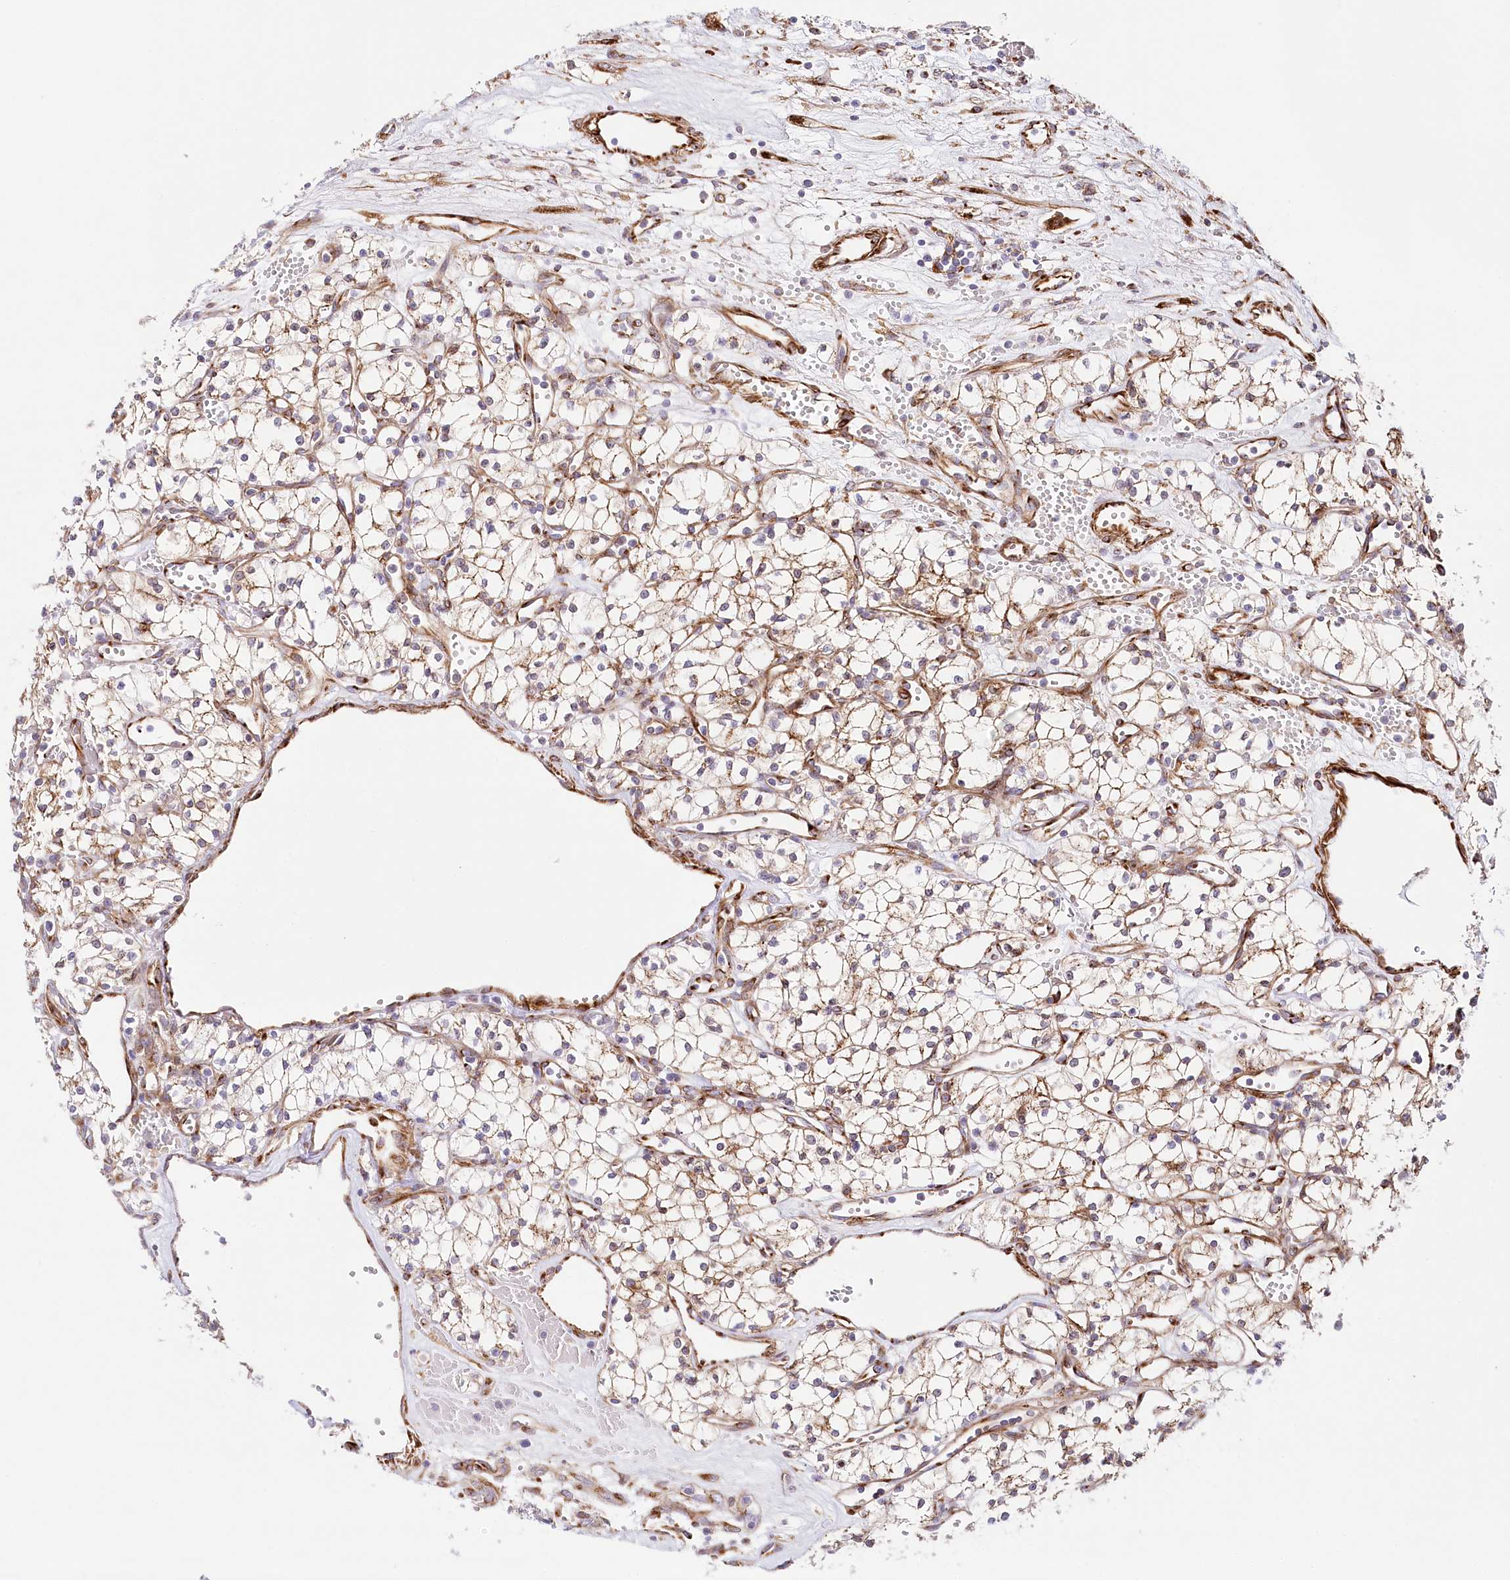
{"staining": {"intensity": "moderate", "quantity": "25%-75%", "location": "cytoplasmic/membranous"}, "tissue": "renal cancer", "cell_type": "Tumor cells", "image_type": "cancer", "snomed": [{"axis": "morphology", "description": "Adenocarcinoma, NOS"}, {"axis": "topography", "description": "Kidney"}], "caption": "A medium amount of moderate cytoplasmic/membranous expression is appreciated in about 25%-75% of tumor cells in adenocarcinoma (renal) tissue.", "gene": "ABRAXAS2", "patient": {"sex": "male", "age": 59}}